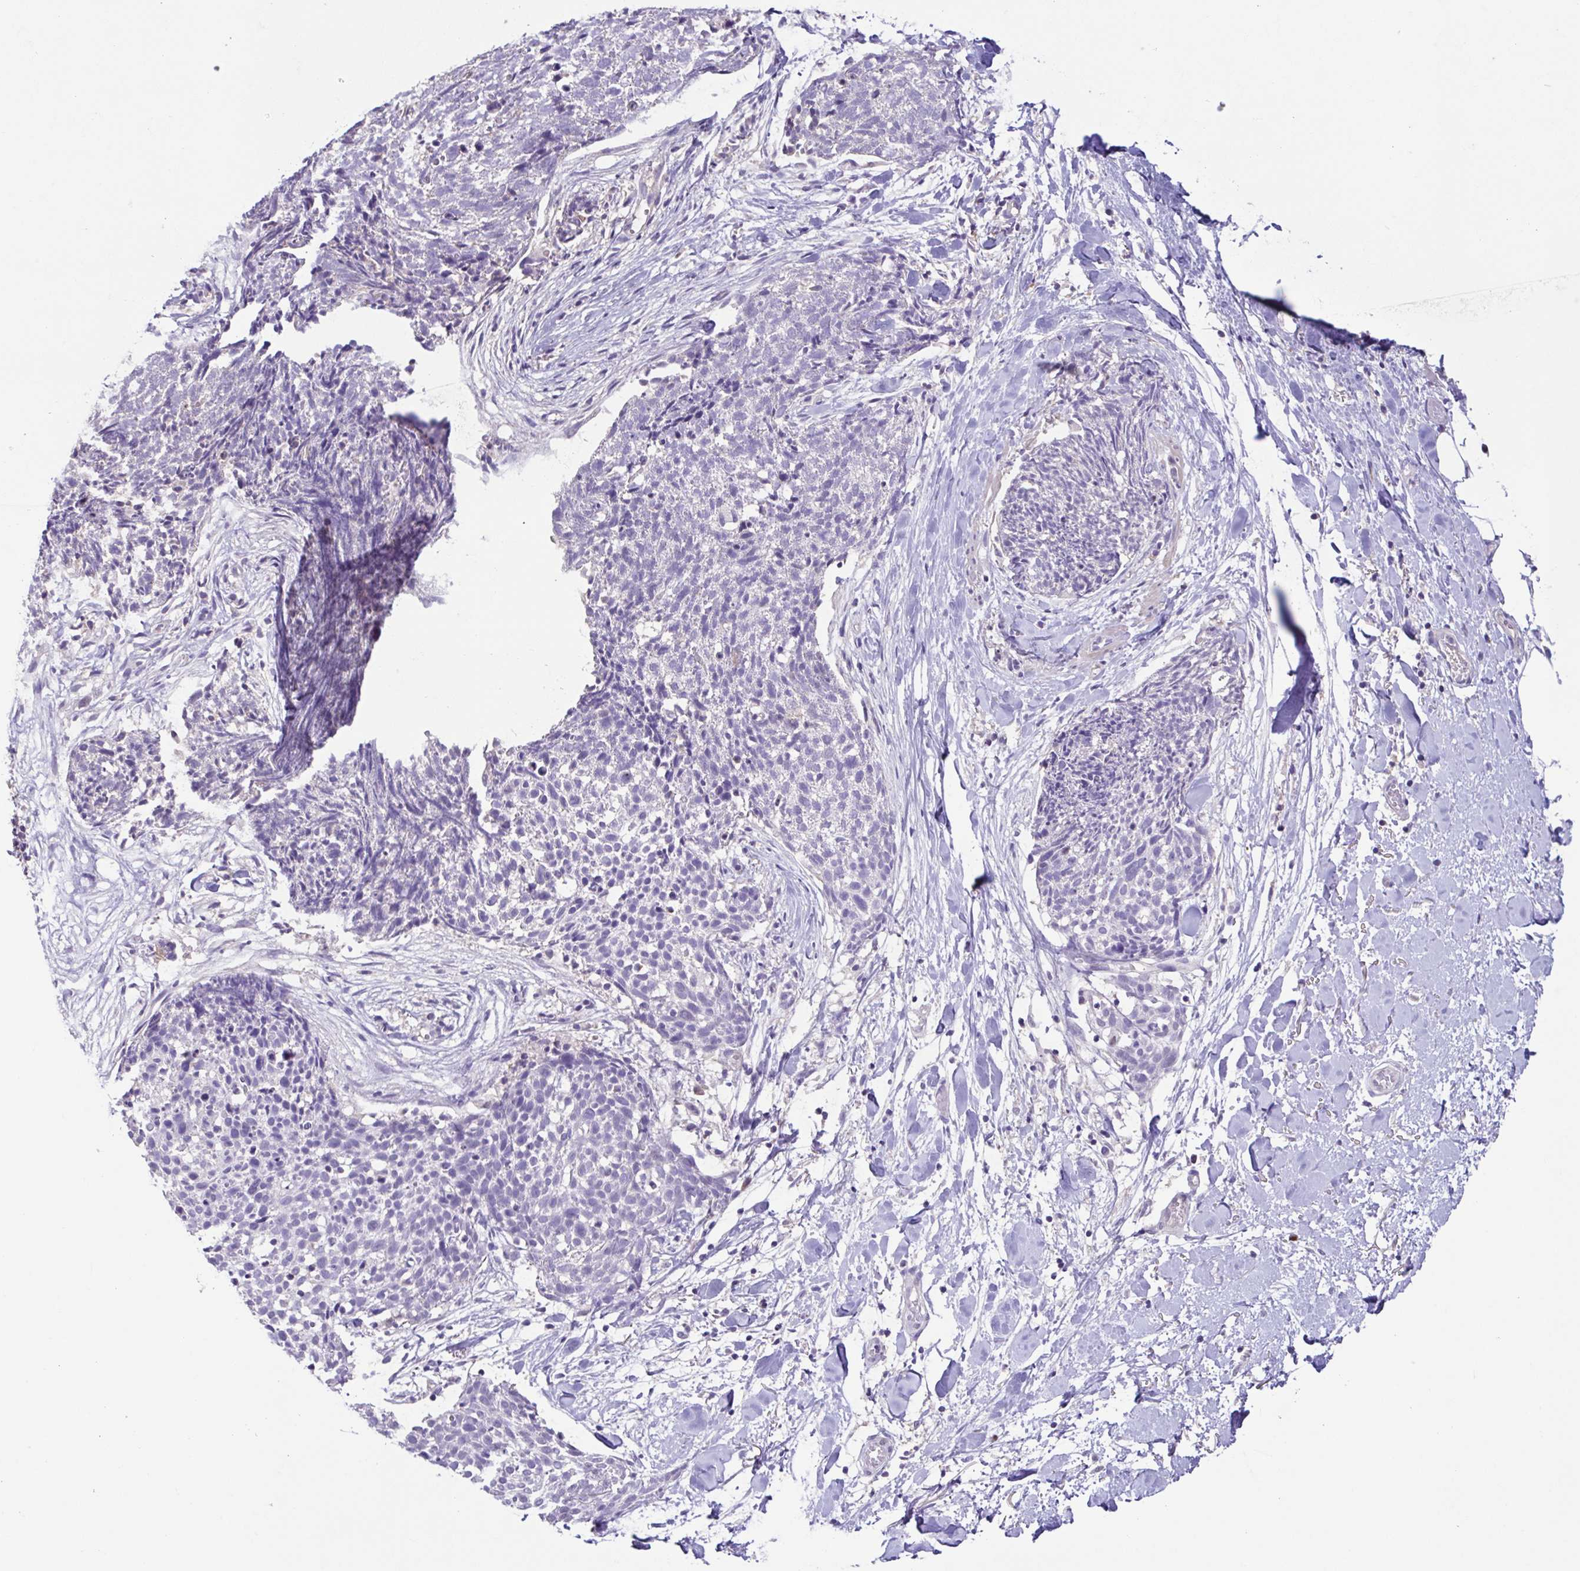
{"staining": {"intensity": "negative", "quantity": "none", "location": "none"}, "tissue": "skin cancer", "cell_type": "Tumor cells", "image_type": "cancer", "snomed": [{"axis": "morphology", "description": "Squamous cell carcinoma, NOS"}, {"axis": "topography", "description": "Skin"}, {"axis": "topography", "description": "Vulva"}], "caption": "Image shows no protein staining in tumor cells of skin squamous cell carcinoma tissue.", "gene": "ACTRT3", "patient": {"sex": "female", "age": 75}}